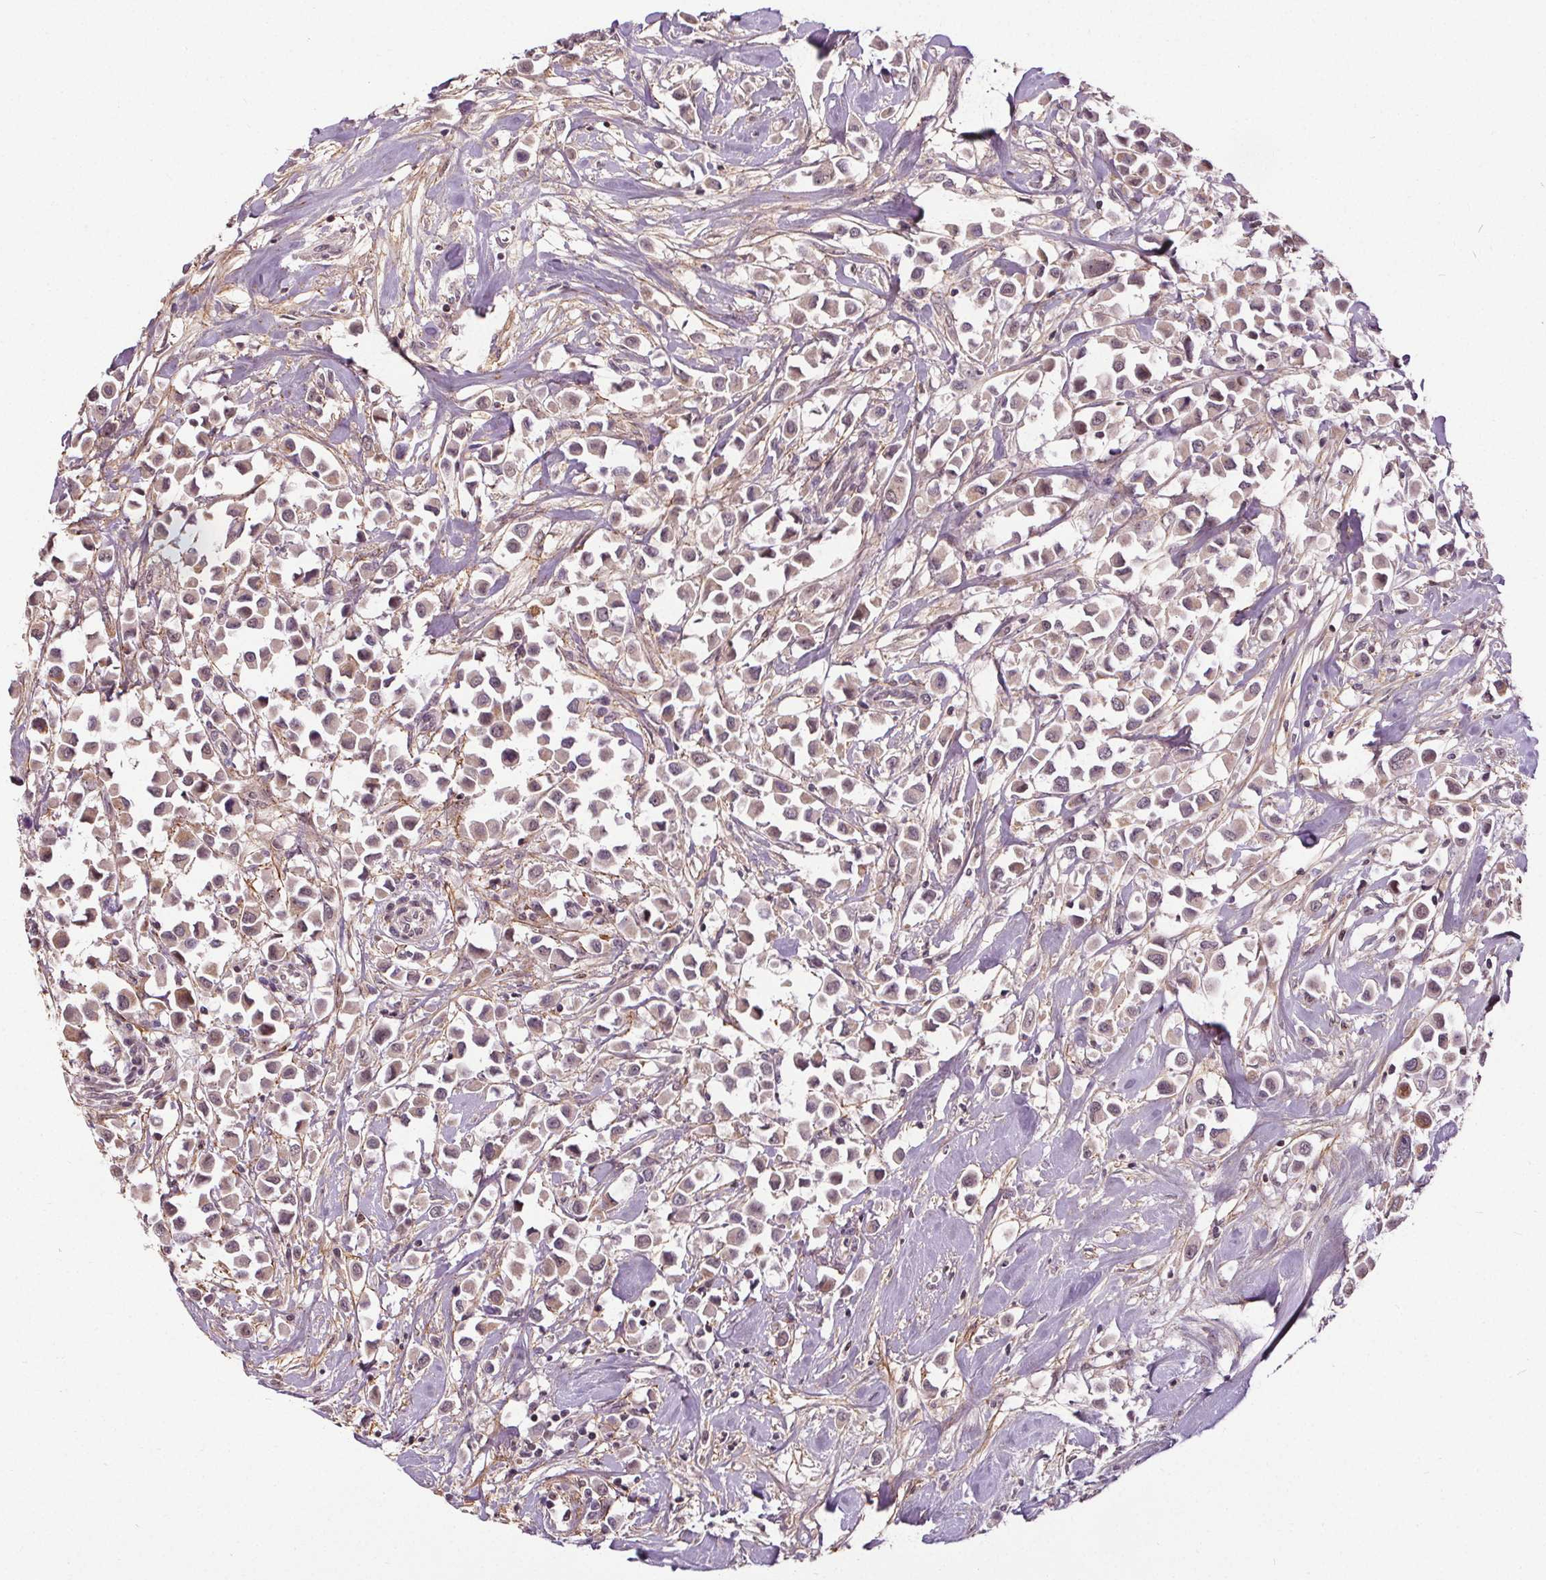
{"staining": {"intensity": "negative", "quantity": "none", "location": "none"}, "tissue": "breast cancer", "cell_type": "Tumor cells", "image_type": "cancer", "snomed": [{"axis": "morphology", "description": "Duct carcinoma"}, {"axis": "topography", "description": "Breast"}], "caption": "Histopathology image shows no significant protein staining in tumor cells of breast intraductal carcinoma. (Stains: DAB (3,3'-diaminobenzidine) IHC with hematoxylin counter stain, Microscopy: brightfield microscopy at high magnification).", "gene": "KIAA0232", "patient": {"sex": "female", "age": 61}}